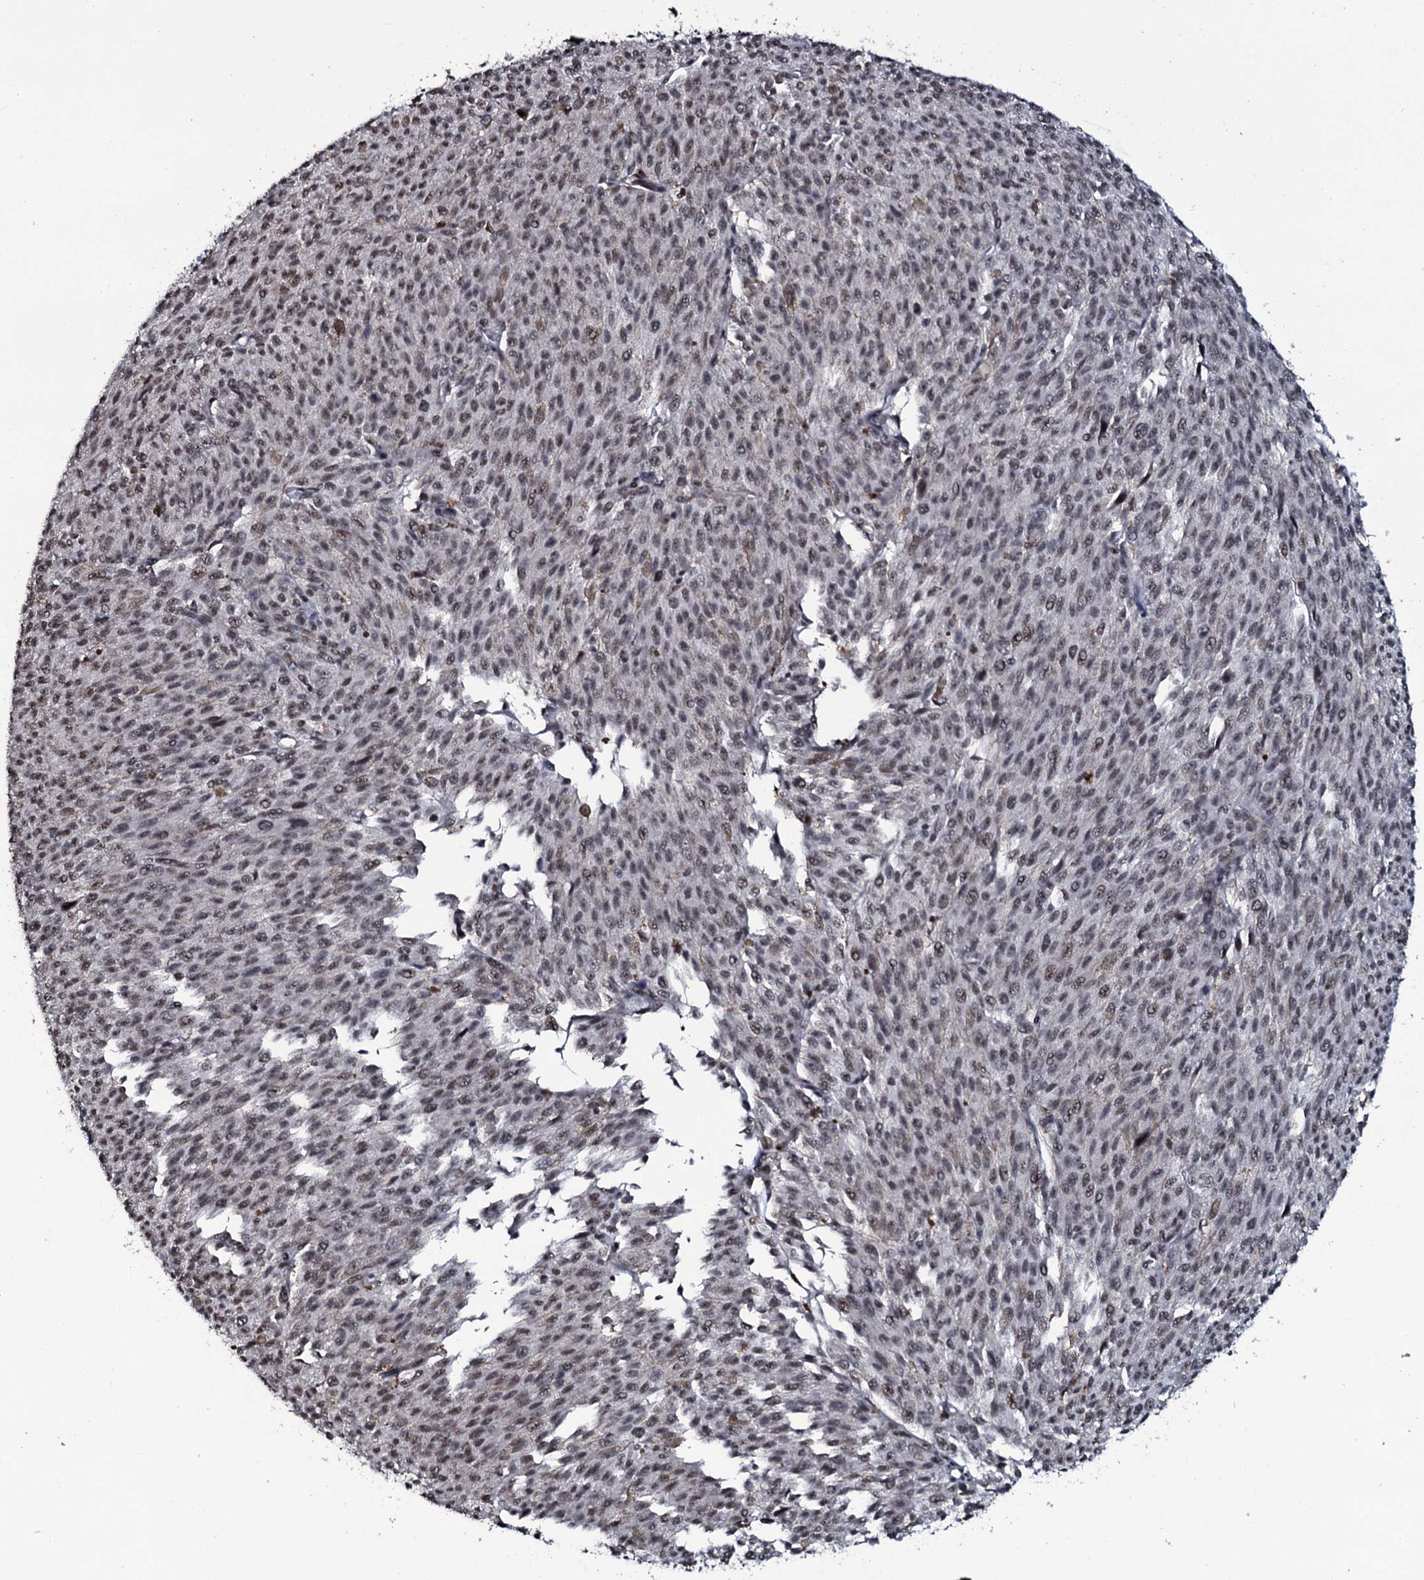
{"staining": {"intensity": "moderate", "quantity": ">75%", "location": "nuclear"}, "tissue": "melanoma", "cell_type": "Tumor cells", "image_type": "cancer", "snomed": [{"axis": "morphology", "description": "Malignant melanoma, NOS"}, {"axis": "topography", "description": "Skin"}], "caption": "The photomicrograph reveals staining of malignant melanoma, revealing moderate nuclear protein staining (brown color) within tumor cells.", "gene": "SH2D4B", "patient": {"sex": "female", "age": 52}}